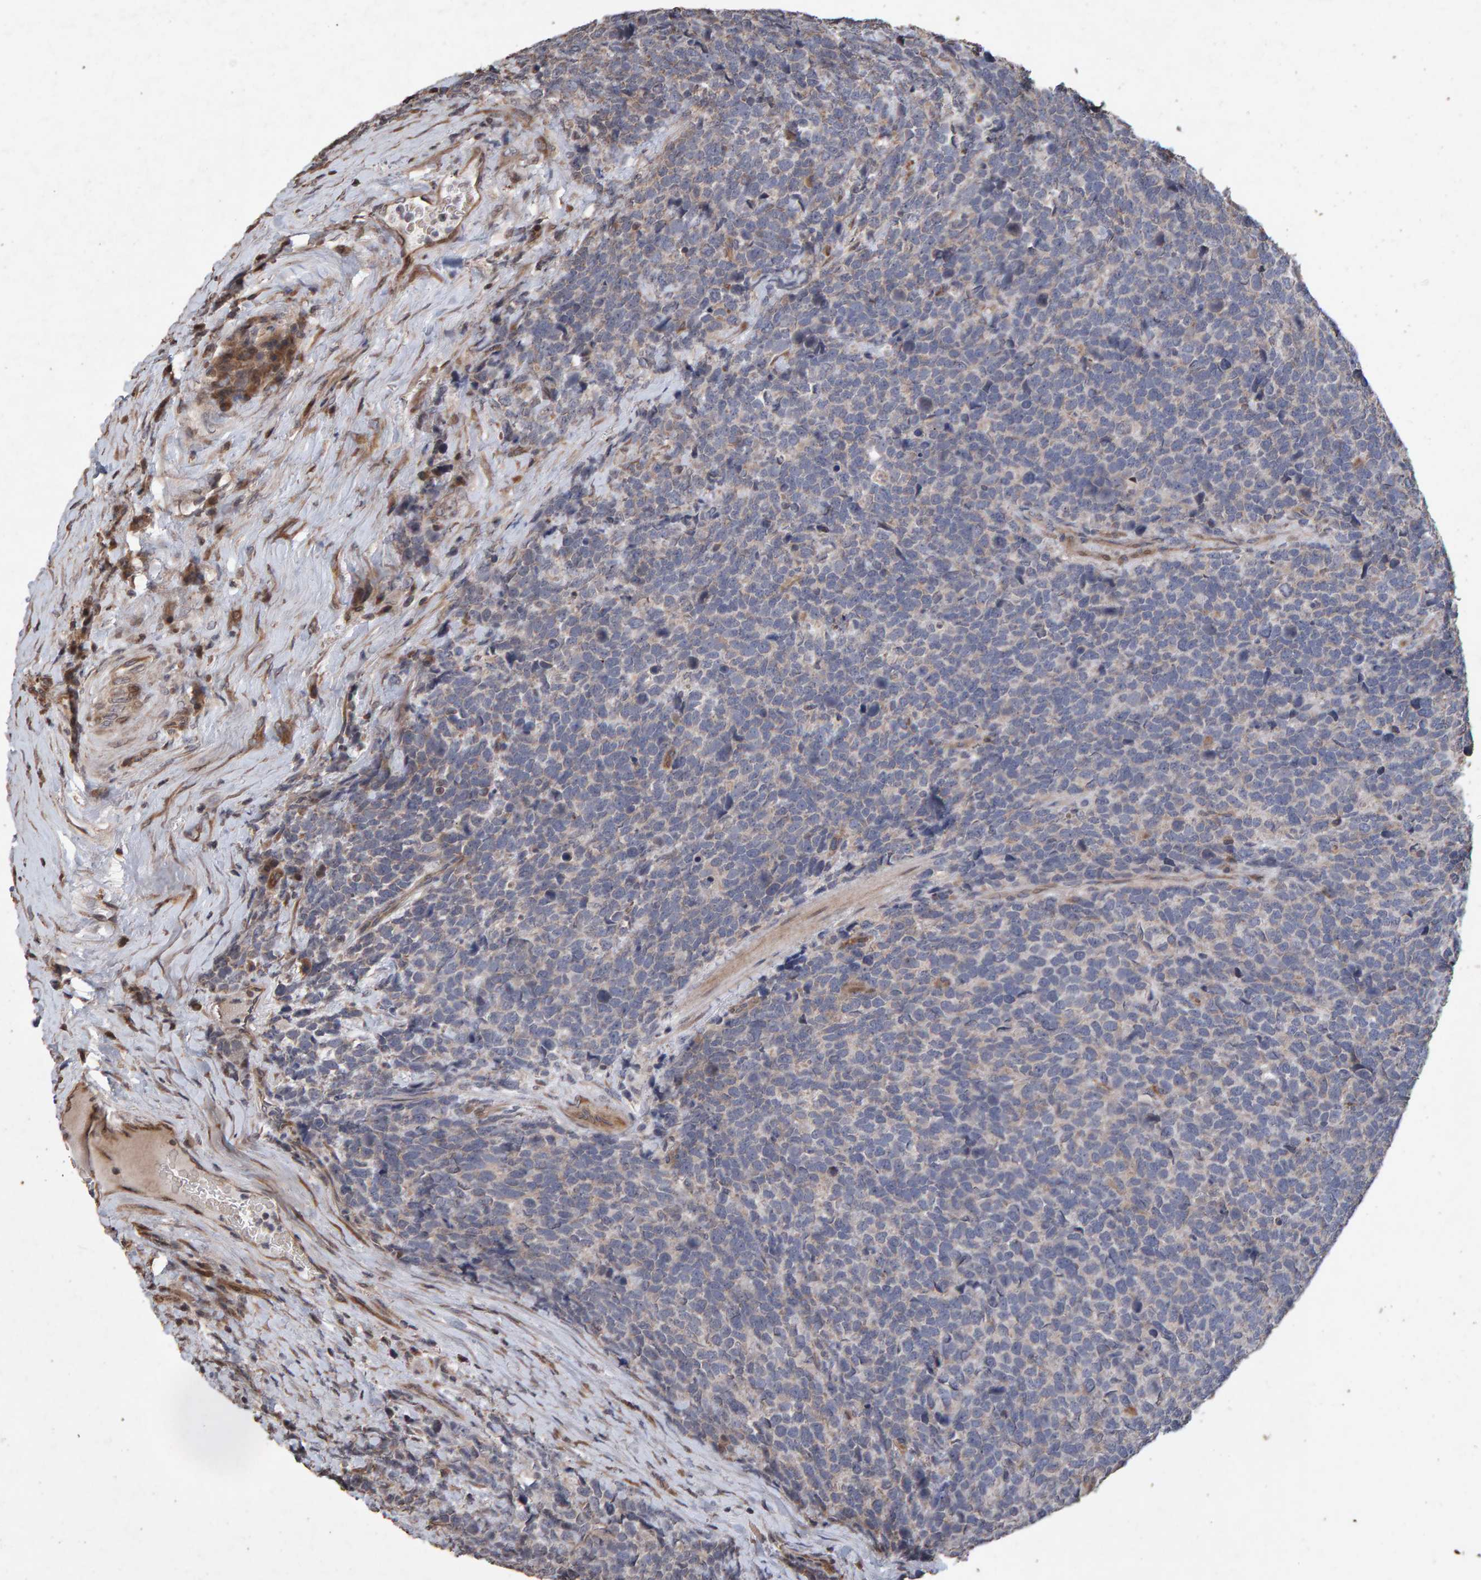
{"staining": {"intensity": "negative", "quantity": "none", "location": "none"}, "tissue": "urothelial cancer", "cell_type": "Tumor cells", "image_type": "cancer", "snomed": [{"axis": "morphology", "description": "Urothelial carcinoma, High grade"}, {"axis": "topography", "description": "Urinary bladder"}], "caption": "This histopathology image is of high-grade urothelial carcinoma stained with immunohistochemistry (IHC) to label a protein in brown with the nuclei are counter-stained blue. There is no staining in tumor cells.", "gene": "OSBP2", "patient": {"sex": "female", "age": 82}}